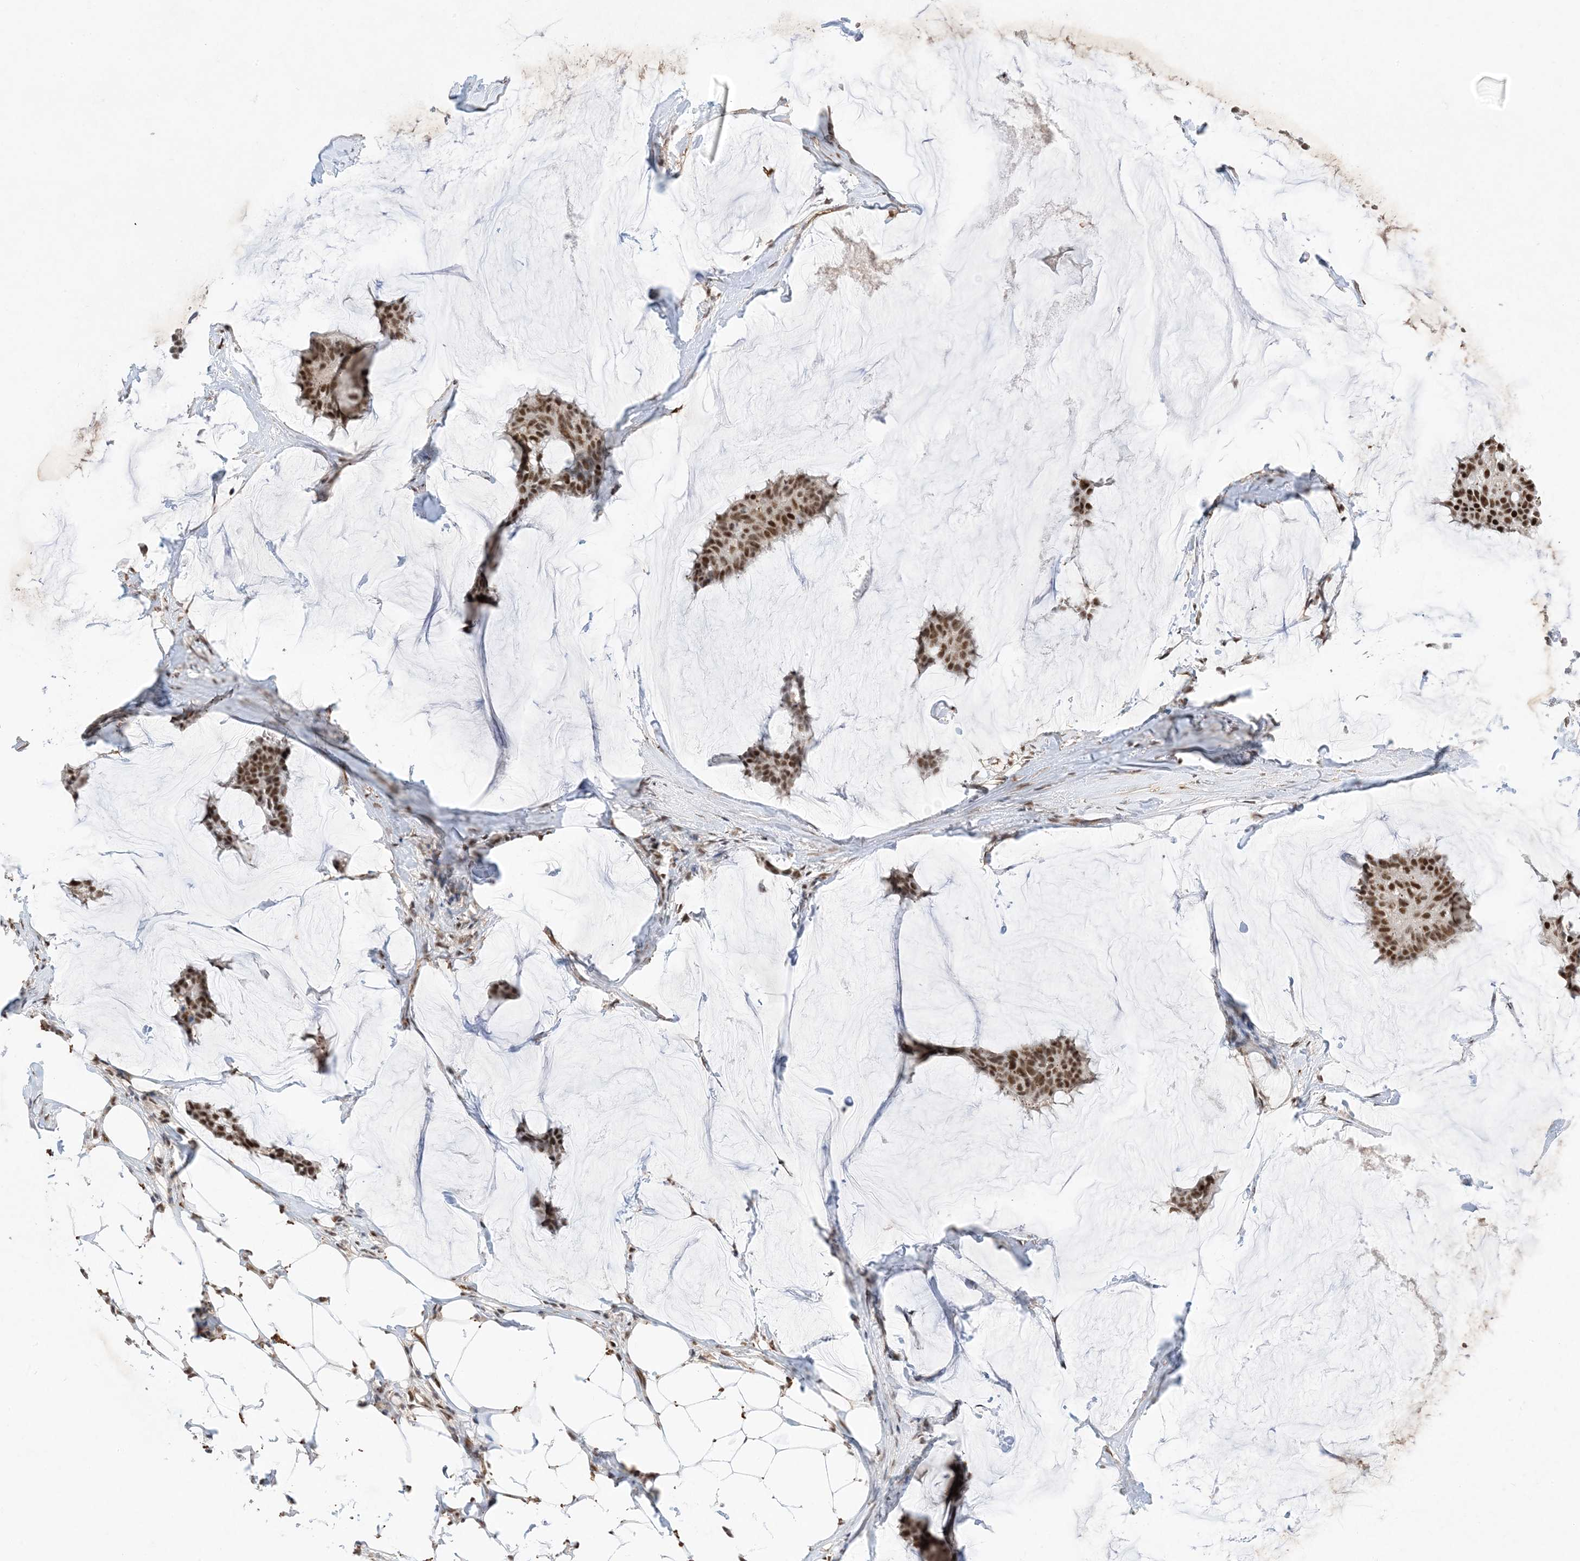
{"staining": {"intensity": "strong", "quantity": ">75%", "location": "nuclear"}, "tissue": "breast cancer", "cell_type": "Tumor cells", "image_type": "cancer", "snomed": [{"axis": "morphology", "description": "Duct carcinoma"}, {"axis": "topography", "description": "Breast"}], "caption": "A micrograph showing strong nuclear staining in about >75% of tumor cells in breast cancer, as visualized by brown immunohistochemical staining.", "gene": "SF3A3", "patient": {"sex": "female", "age": 93}}